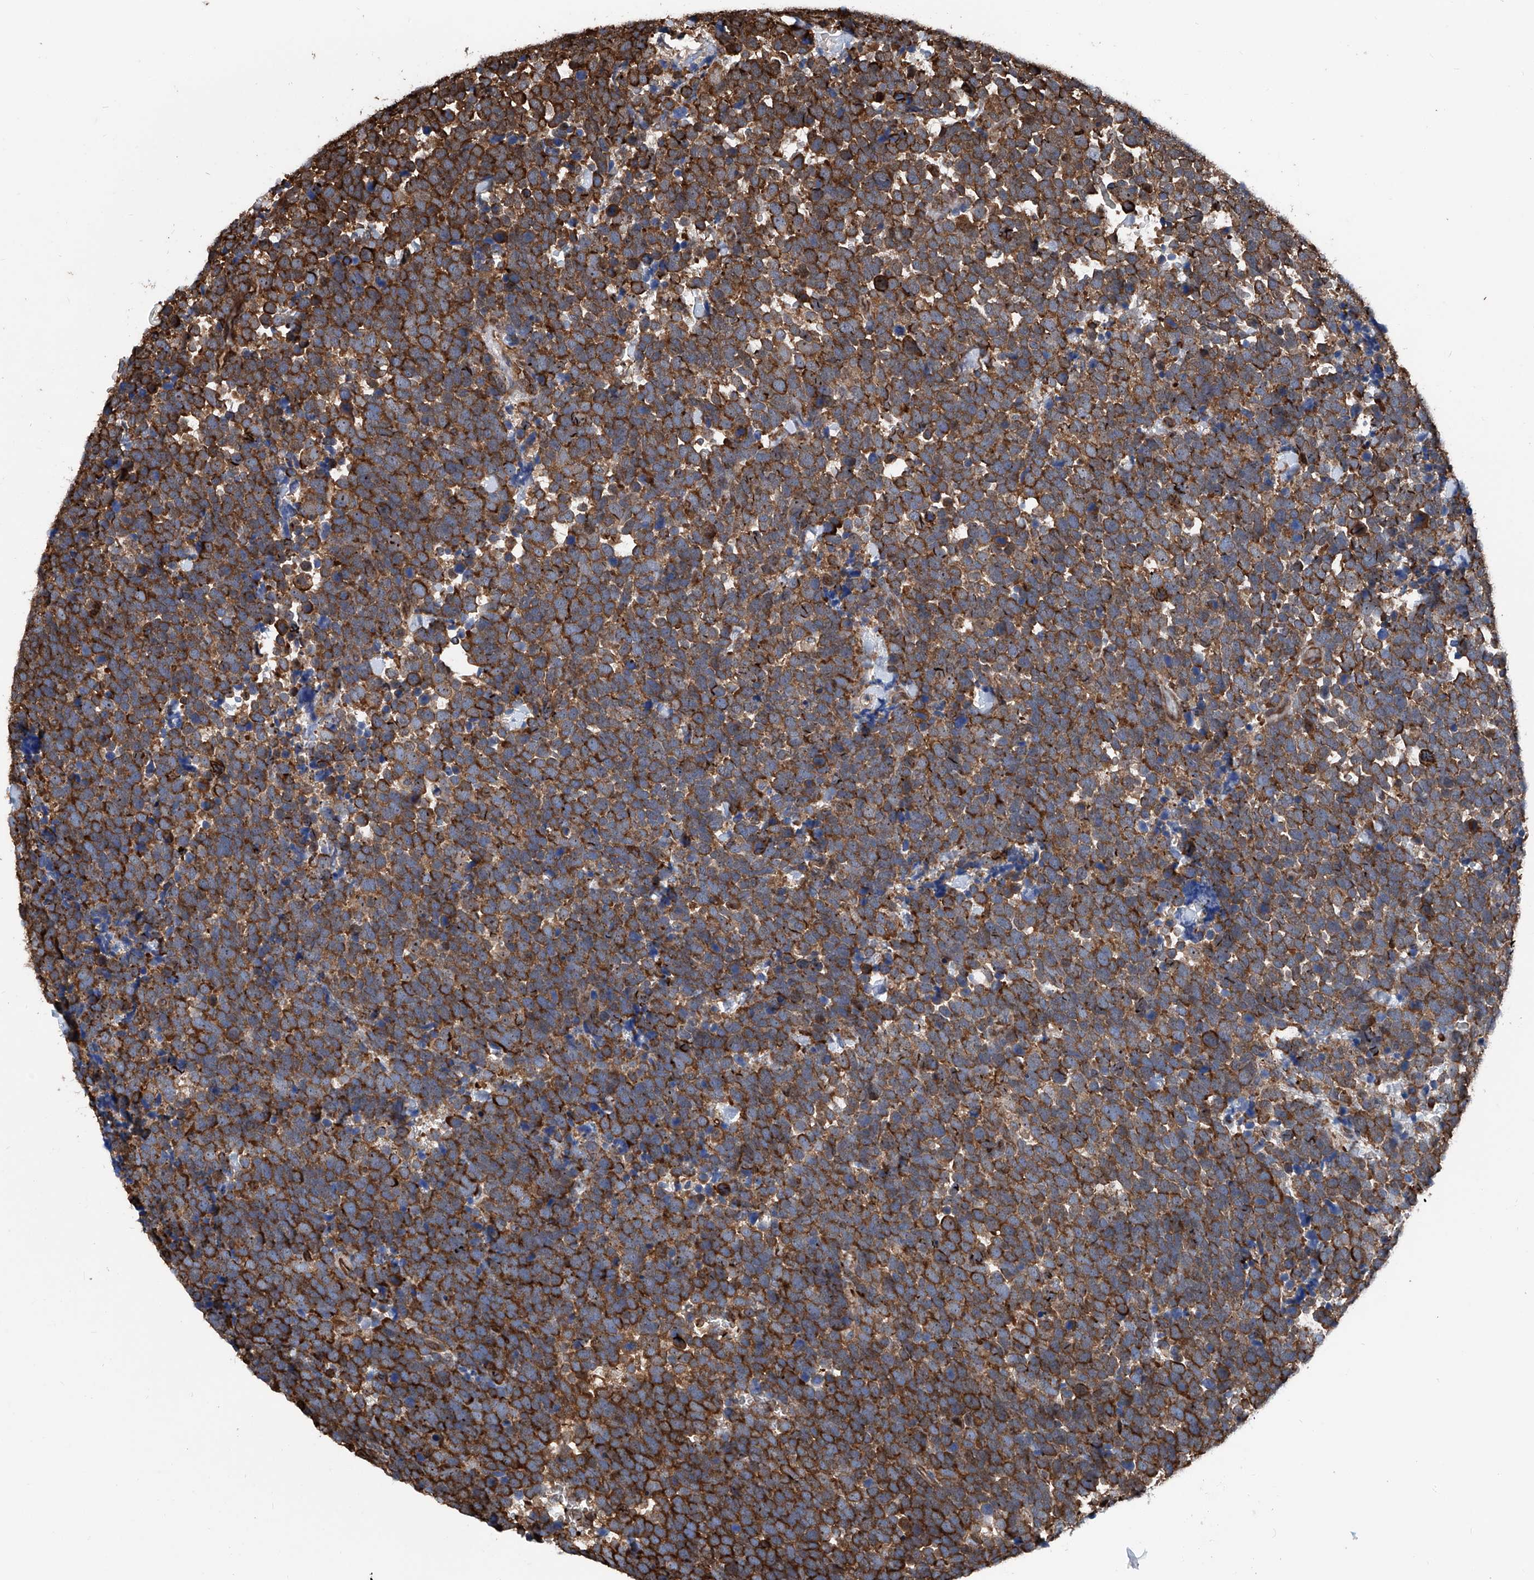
{"staining": {"intensity": "strong", "quantity": ">75%", "location": "cytoplasmic/membranous"}, "tissue": "urothelial cancer", "cell_type": "Tumor cells", "image_type": "cancer", "snomed": [{"axis": "morphology", "description": "Urothelial carcinoma, High grade"}, {"axis": "topography", "description": "Urinary bladder"}], "caption": "Immunohistochemical staining of human high-grade urothelial carcinoma reveals high levels of strong cytoplasmic/membranous protein expression in approximately >75% of tumor cells.", "gene": "ZNF484", "patient": {"sex": "female", "age": 82}}